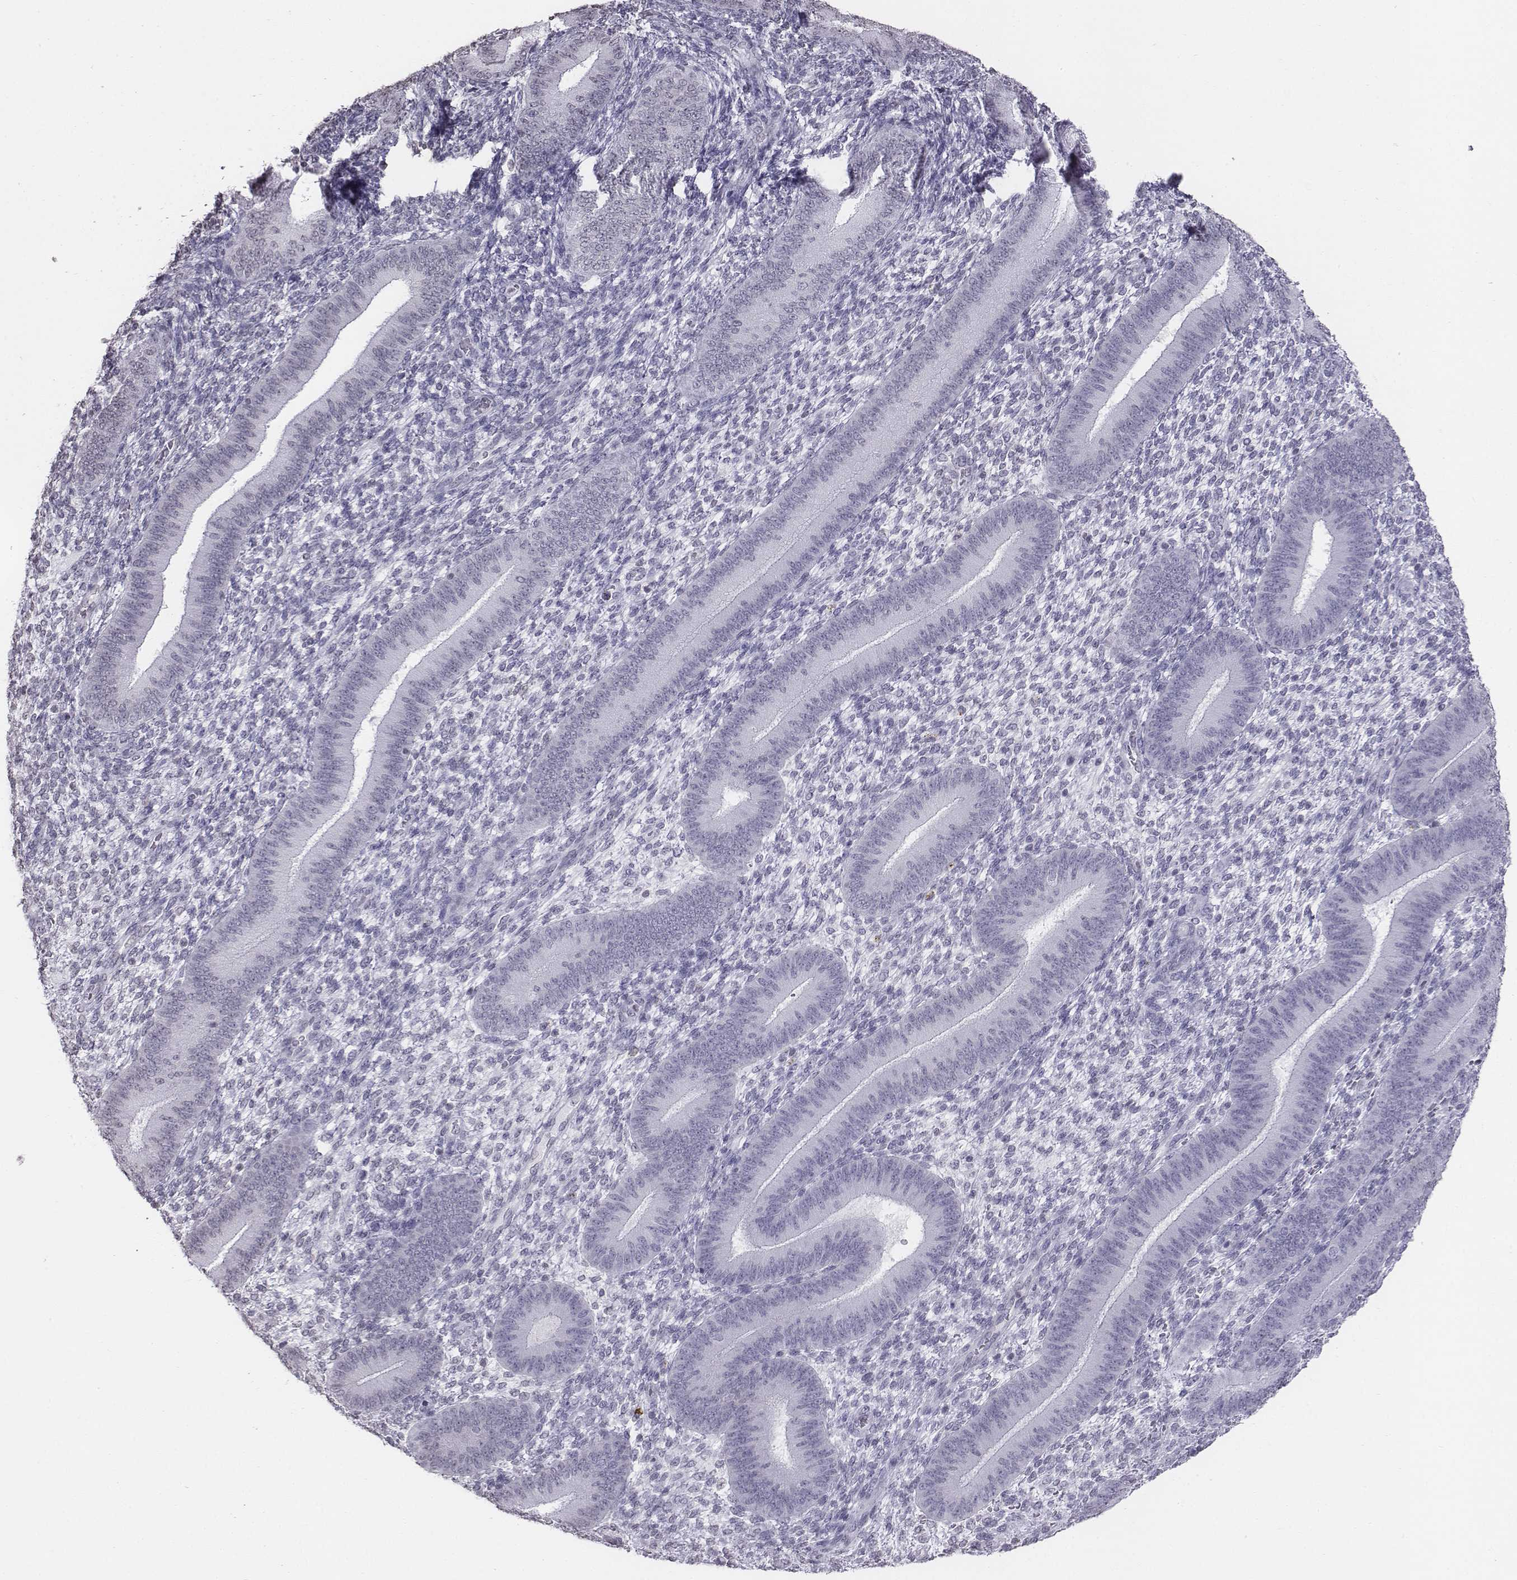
{"staining": {"intensity": "negative", "quantity": "none", "location": "none"}, "tissue": "endometrium", "cell_type": "Cells in endometrial stroma", "image_type": "normal", "snomed": [{"axis": "morphology", "description": "Normal tissue, NOS"}, {"axis": "topography", "description": "Endometrium"}], "caption": "DAB immunohistochemical staining of benign human endometrium shows no significant expression in cells in endometrial stroma. (Immunohistochemistry, brightfield microscopy, high magnification).", "gene": "BARHL1", "patient": {"sex": "female", "age": 39}}